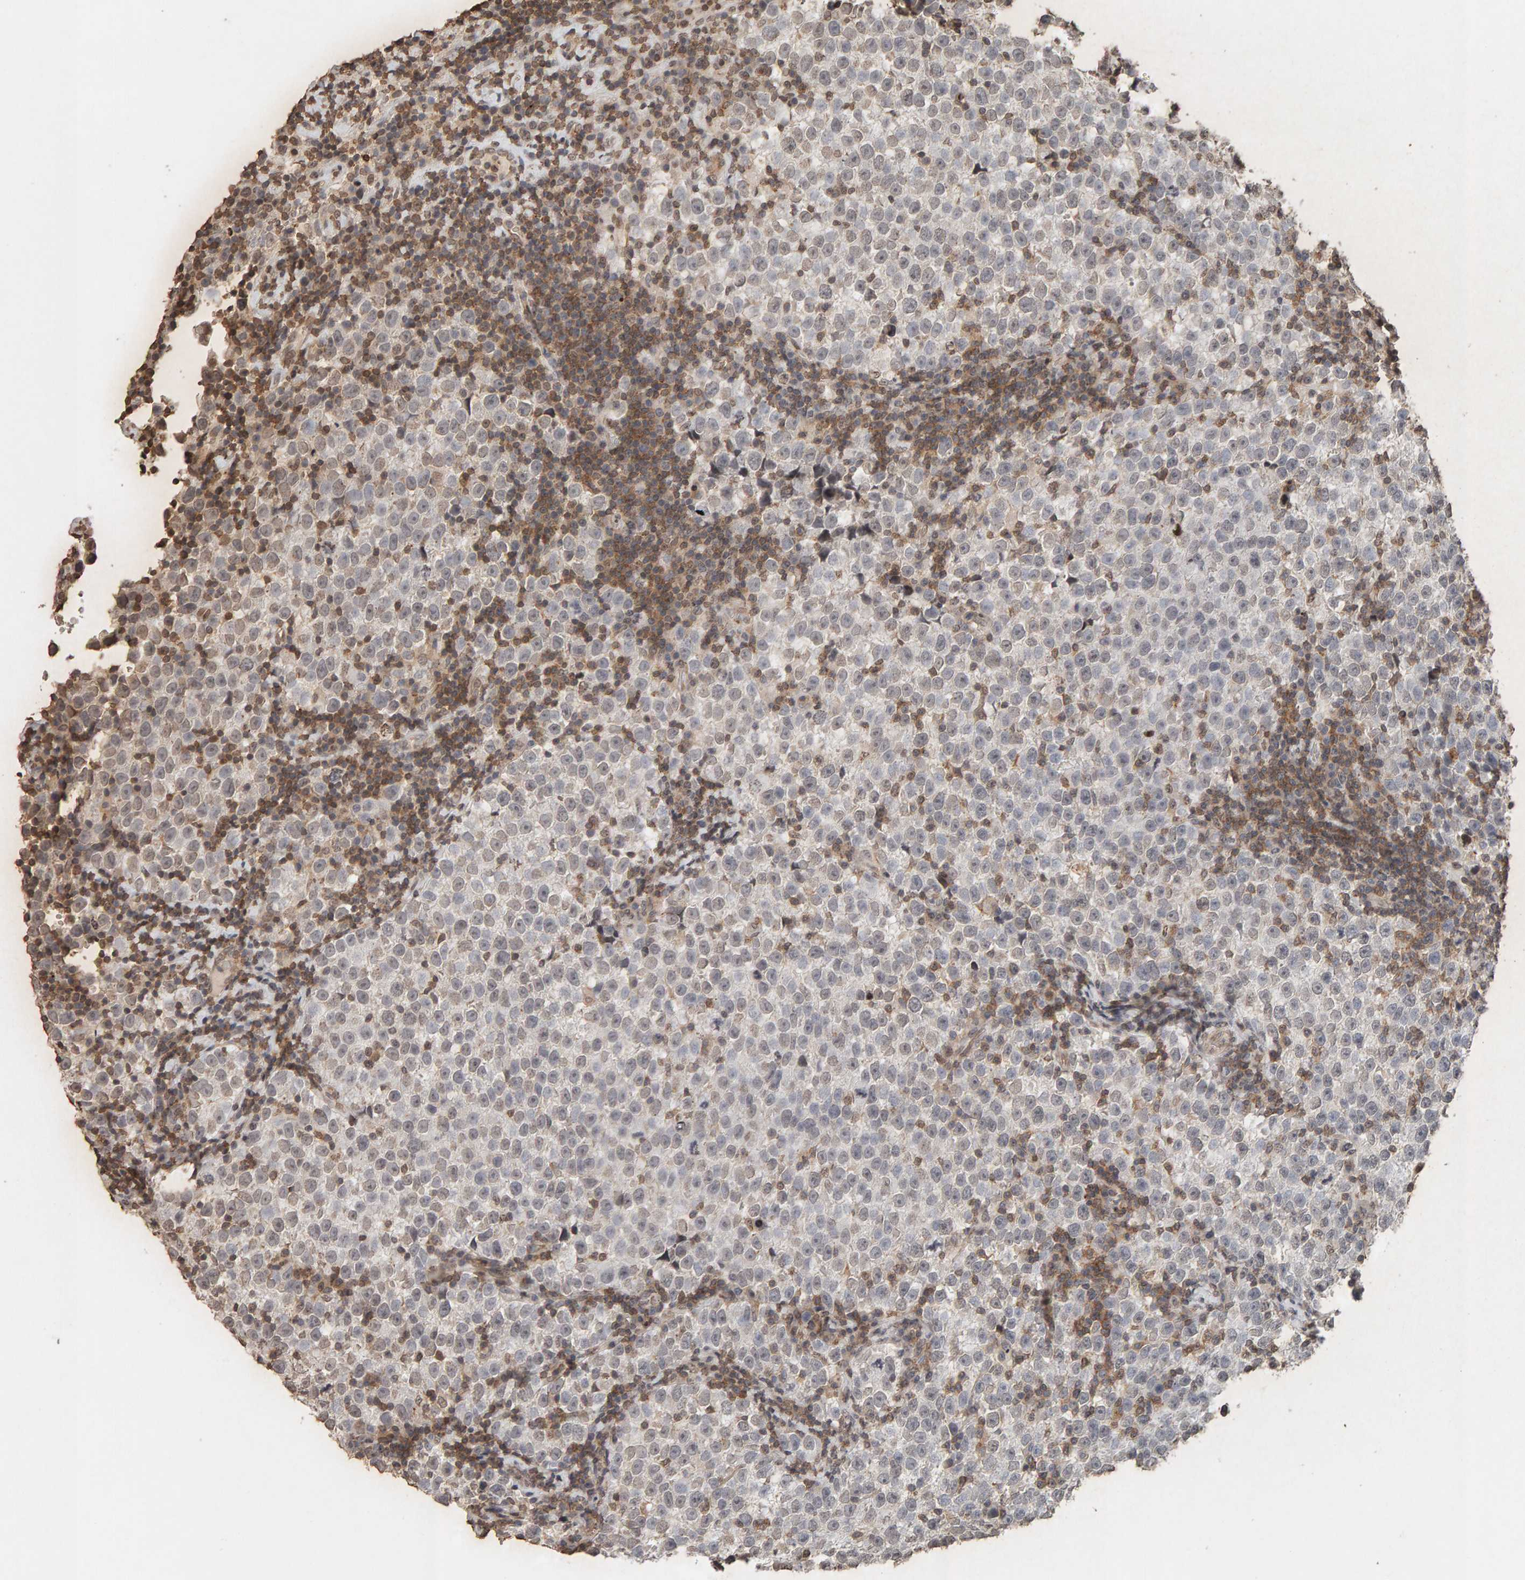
{"staining": {"intensity": "weak", "quantity": "<25%", "location": "nuclear"}, "tissue": "testis cancer", "cell_type": "Tumor cells", "image_type": "cancer", "snomed": [{"axis": "morphology", "description": "Normal tissue, NOS"}, {"axis": "morphology", "description": "Seminoma, NOS"}, {"axis": "topography", "description": "Testis"}], "caption": "Testis cancer was stained to show a protein in brown. There is no significant staining in tumor cells. The staining is performed using DAB (3,3'-diaminobenzidine) brown chromogen with nuclei counter-stained in using hematoxylin.", "gene": "DNAJB5", "patient": {"sex": "male", "age": 43}}